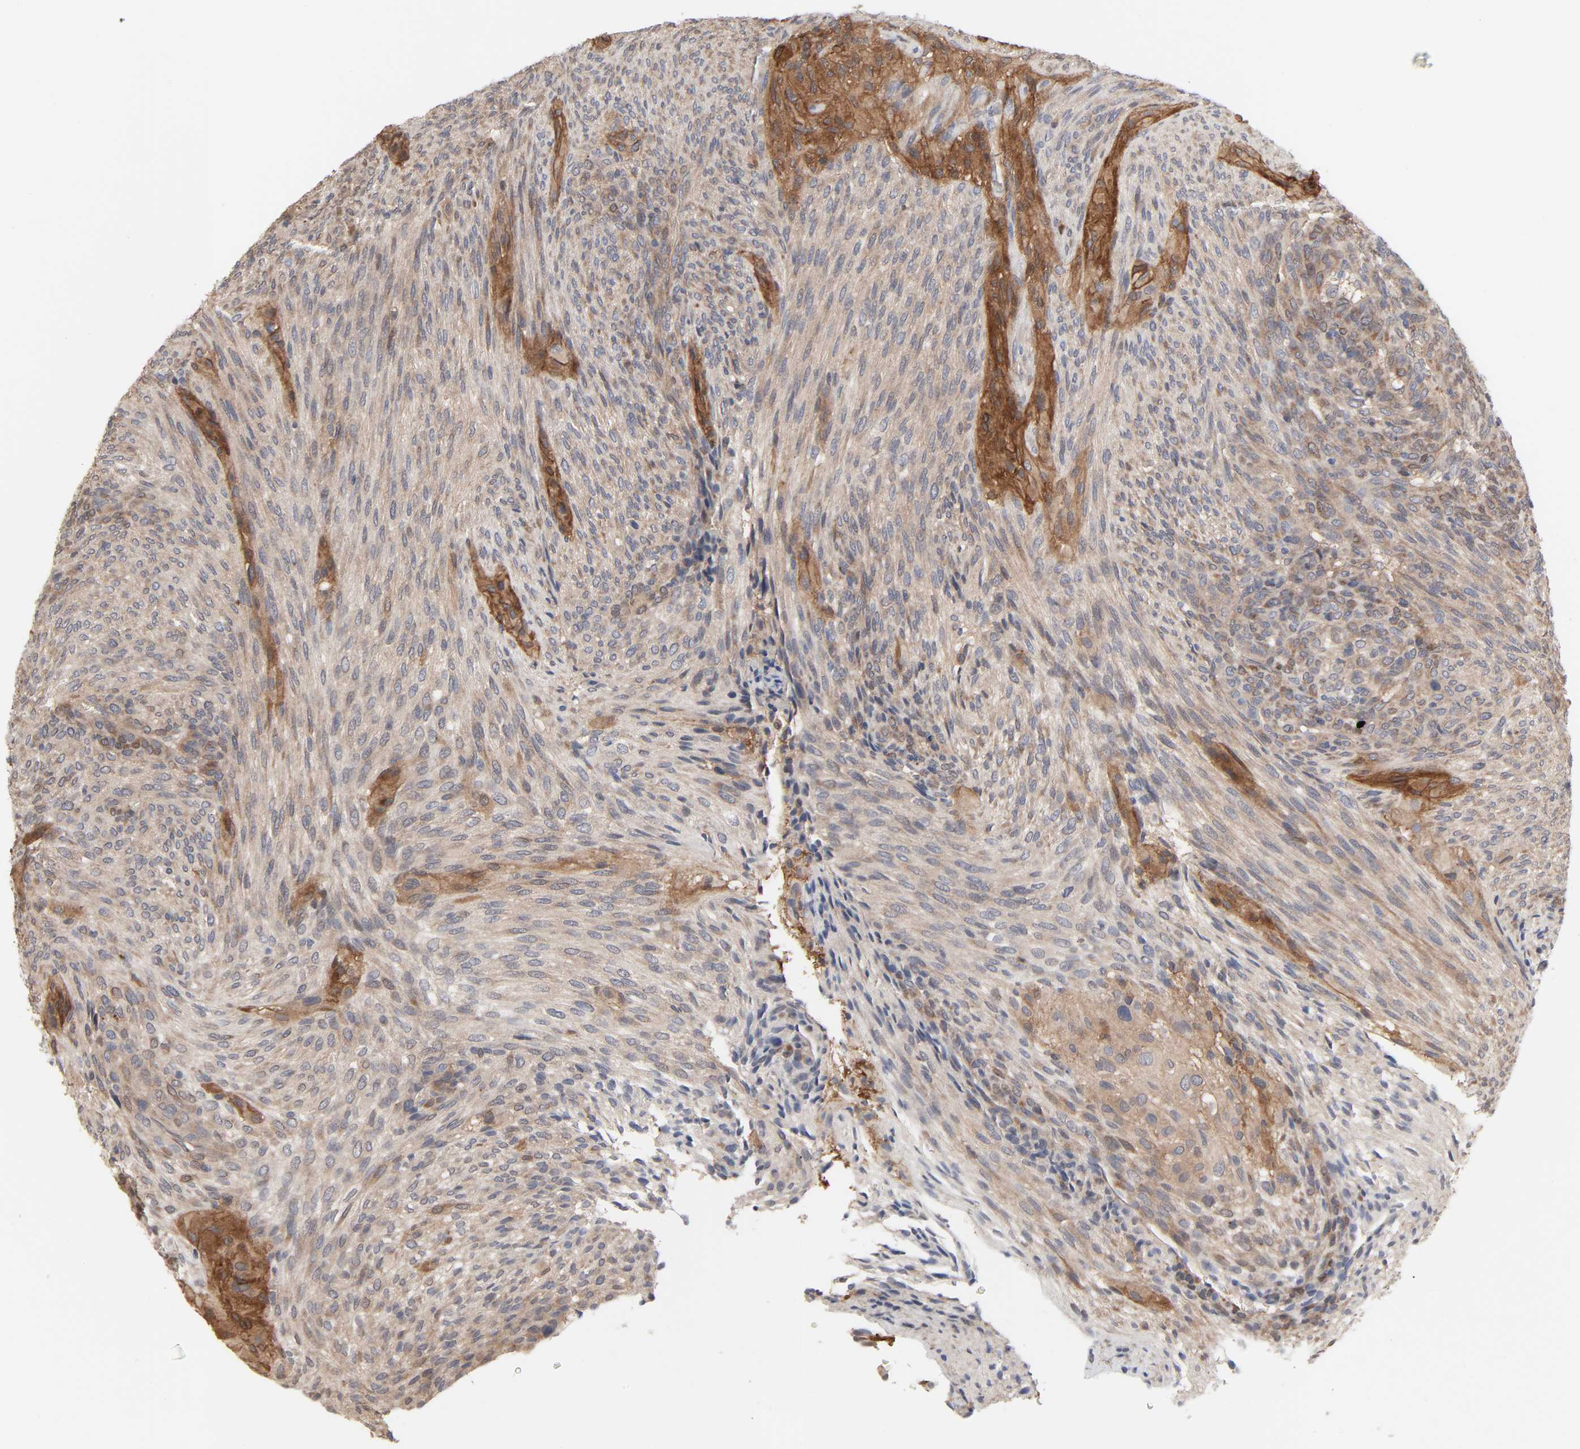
{"staining": {"intensity": "moderate", "quantity": ">75%", "location": "cytoplasmic/membranous"}, "tissue": "glioma", "cell_type": "Tumor cells", "image_type": "cancer", "snomed": [{"axis": "morphology", "description": "Glioma, malignant, High grade"}, {"axis": "topography", "description": "Cerebral cortex"}], "caption": "A brown stain highlights moderate cytoplasmic/membranous expression of a protein in malignant glioma (high-grade) tumor cells.", "gene": "NDRG2", "patient": {"sex": "female", "age": 55}}